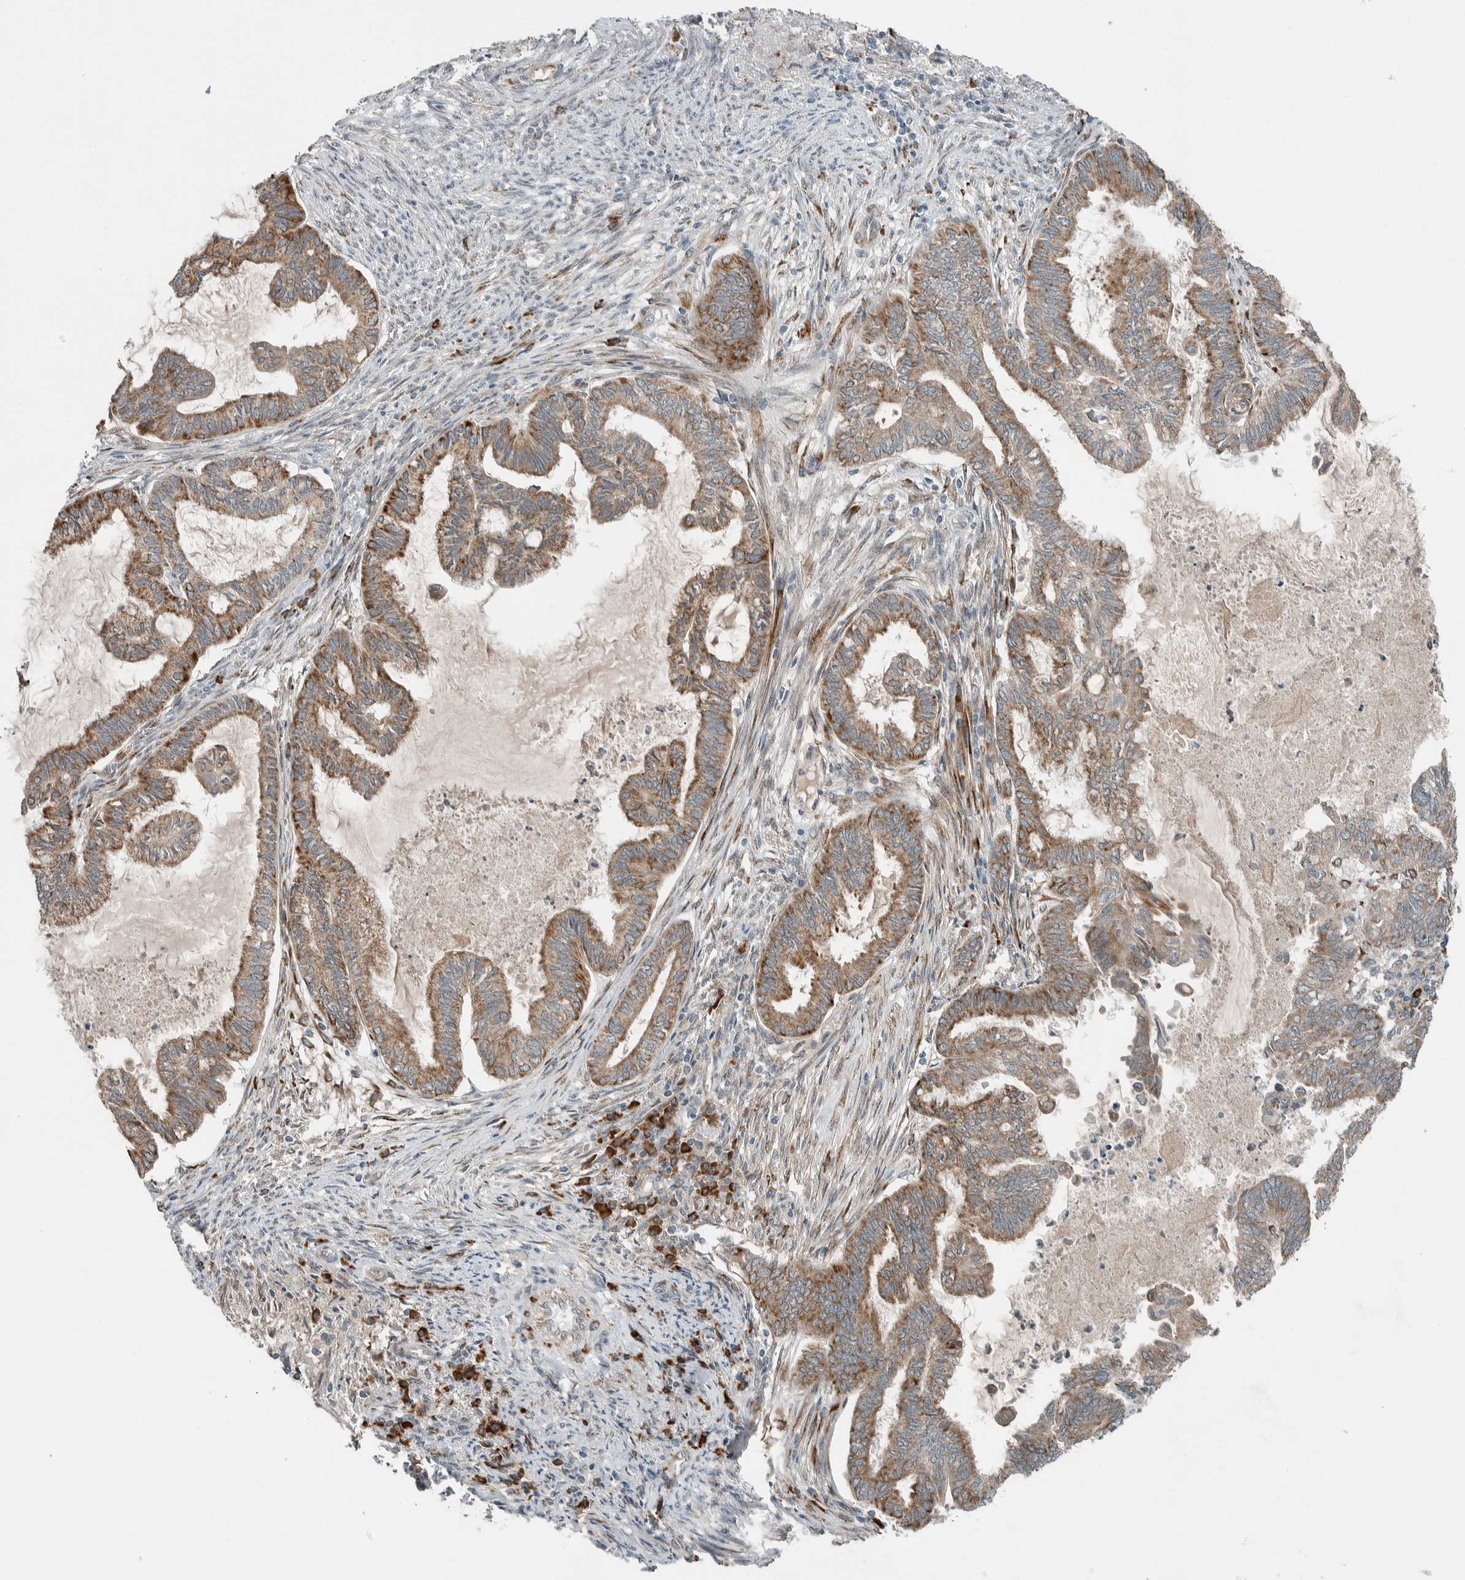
{"staining": {"intensity": "moderate", "quantity": ">75%", "location": "cytoplasmic/membranous"}, "tissue": "endometrial cancer", "cell_type": "Tumor cells", "image_type": "cancer", "snomed": [{"axis": "morphology", "description": "Adenocarcinoma, NOS"}, {"axis": "topography", "description": "Endometrium"}], "caption": "Protein analysis of endometrial cancer tissue shows moderate cytoplasmic/membranous expression in about >75% of tumor cells.", "gene": "CTBP2", "patient": {"sex": "female", "age": 86}}